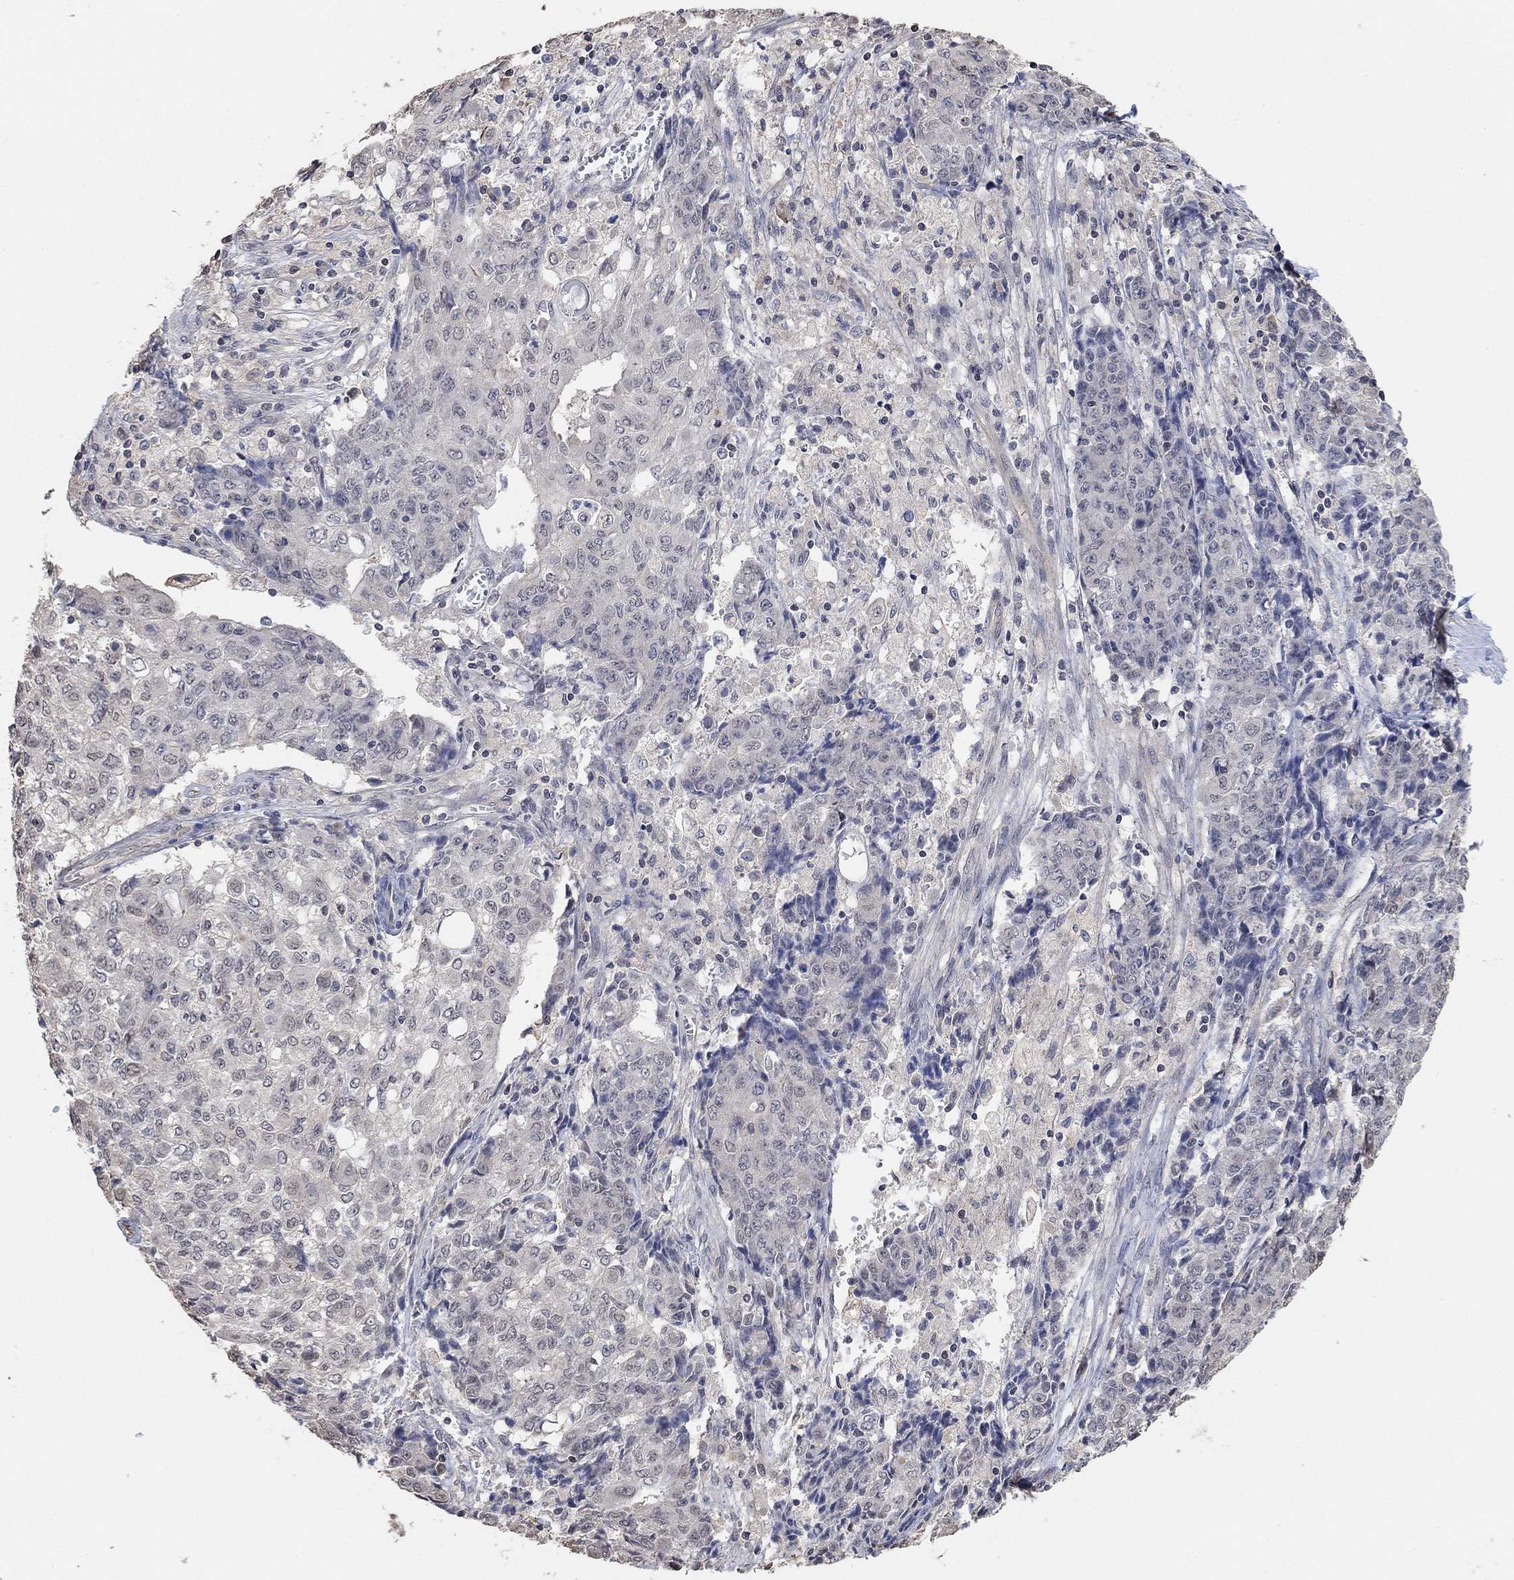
{"staining": {"intensity": "negative", "quantity": "none", "location": "none"}, "tissue": "ovarian cancer", "cell_type": "Tumor cells", "image_type": "cancer", "snomed": [{"axis": "morphology", "description": "Carcinoma, endometroid"}, {"axis": "topography", "description": "Ovary"}], "caption": "Tumor cells are negative for brown protein staining in ovarian cancer. (Brightfield microscopy of DAB (3,3'-diaminobenzidine) immunohistochemistry (IHC) at high magnification).", "gene": "UNC5B", "patient": {"sex": "female", "age": 42}}